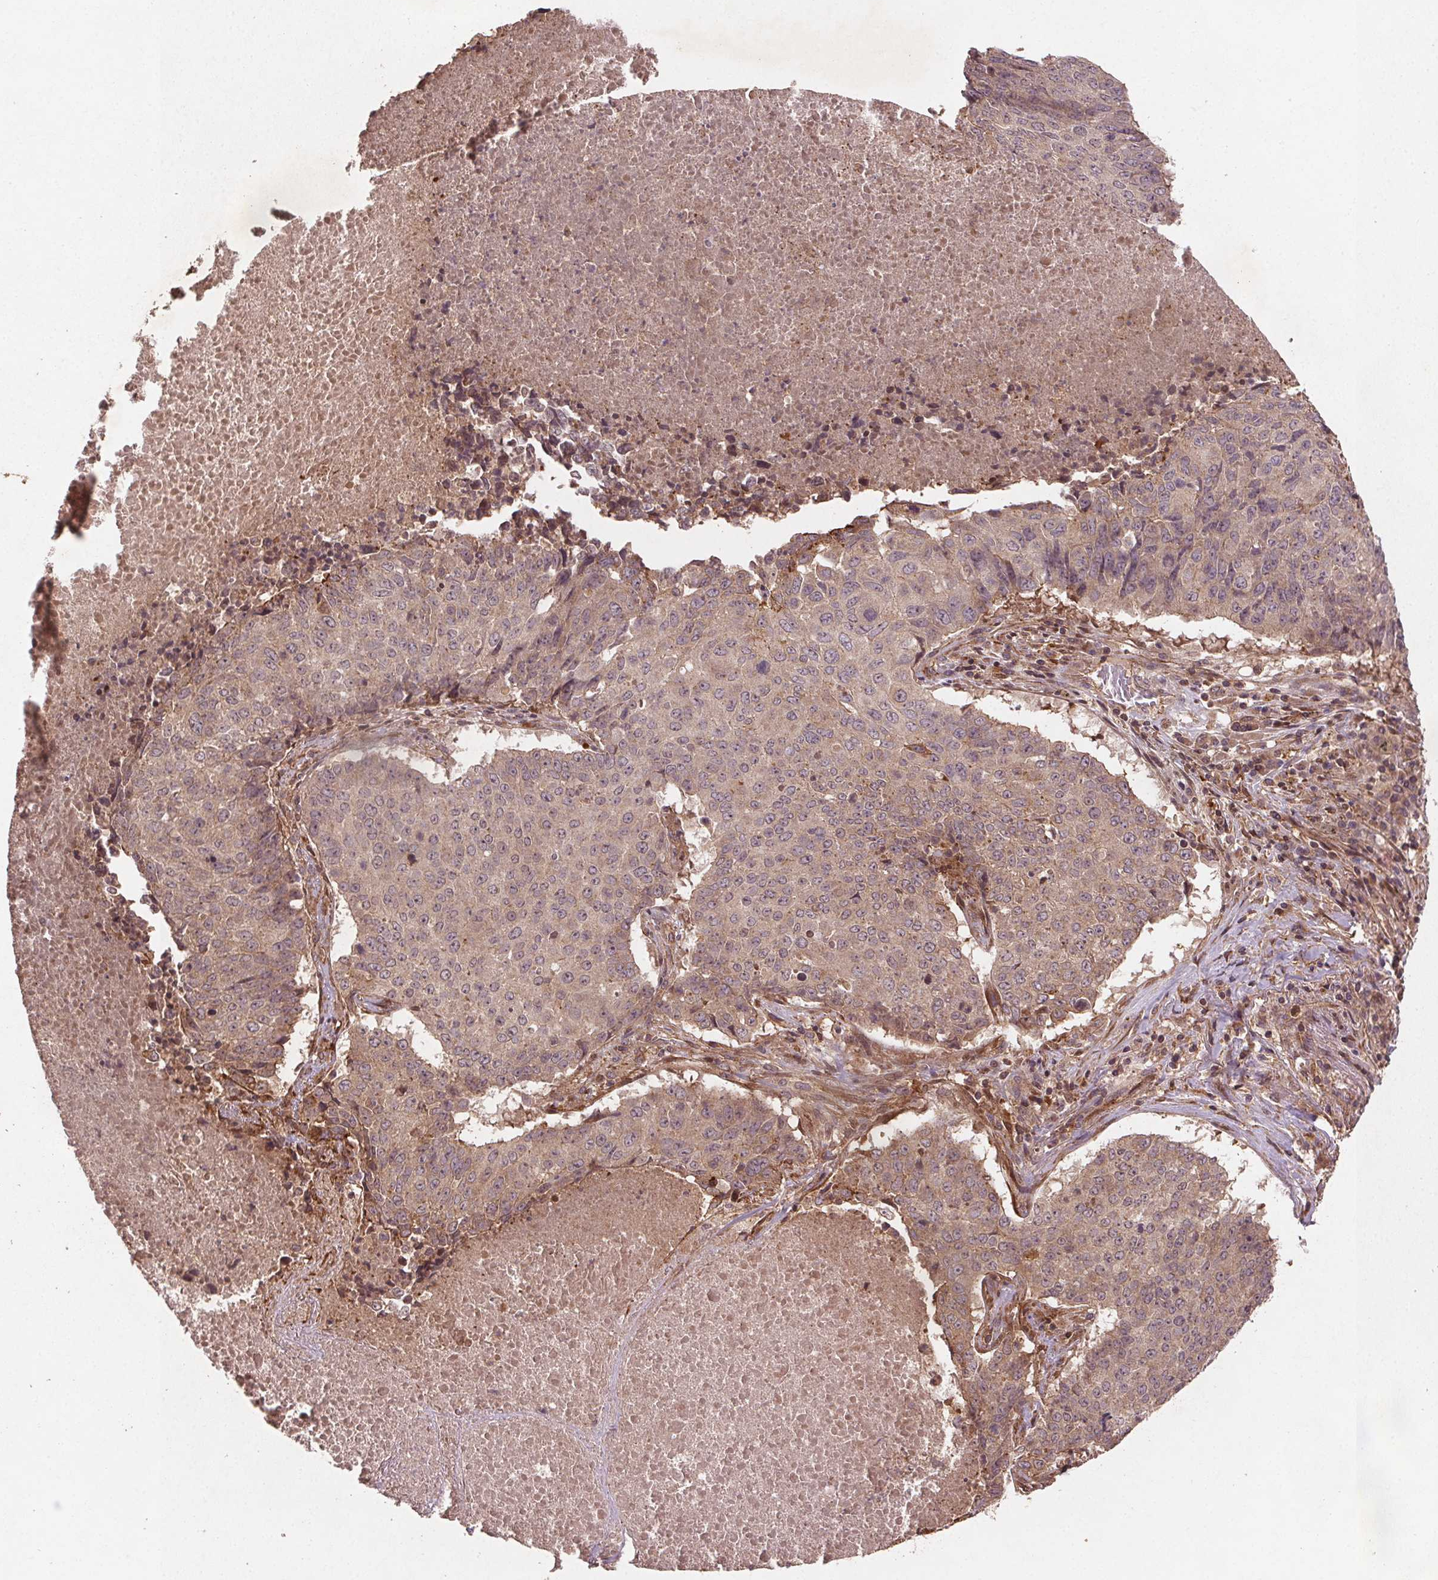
{"staining": {"intensity": "weak", "quantity": "25%-75%", "location": "cytoplasmic/membranous"}, "tissue": "lung cancer", "cell_type": "Tumor cells", "image_type": "cancer", "snomed": [{"axis": "morphology", "description": "Normal tissue, NOS"}, {"axis": "morphology", "description": "Squamous cell carcinoma, NOS"}, {"axis": "topography", "description": "Bronchus"}, {"axis": "topography", "description": "Lung"}], "caption": "Brown immunohistochemical staining in human squamous cell carcinoma (lung) displays weak cytoplasmic/membranous expression in about 25%-75% of tumor cells.", "gene": "SEC14L2", "patient": {"sex": "male", "age": 64}}